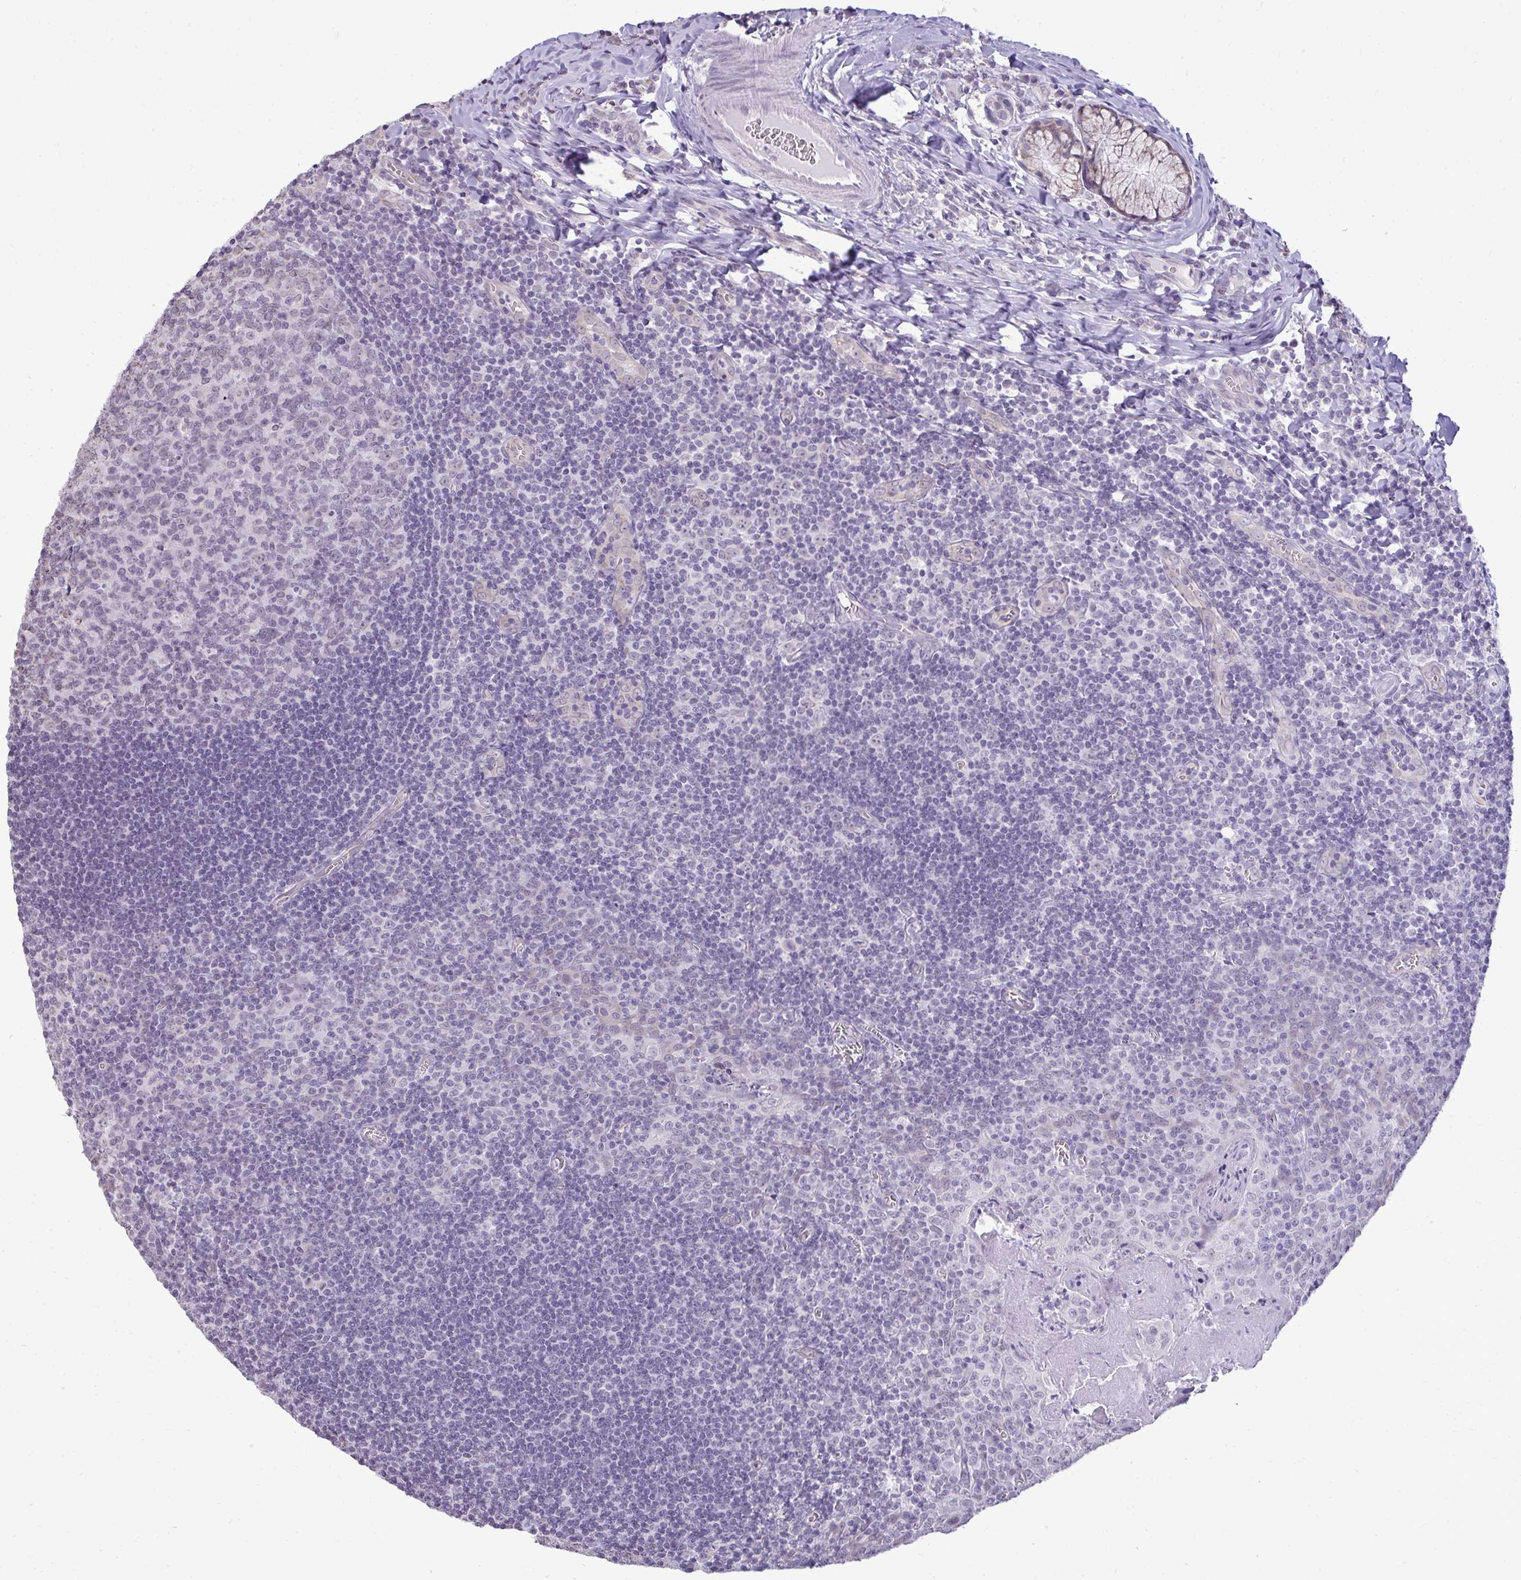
{"staining": {"intensity": "negative", "quantity": "none", "location": "none"}, "tissue": "tonsil", "cell_type": "Germinal center cells", "image_type": "normal", "snomed": [{"axis": "morphology", "description": "Normal tissue, NOS"}, {"axis": "morphology", "description": "Inflammation, NOS"}, {"axis": "topography", "description": "Tonsil"}], "caption": "Immunohistochemistry (IHC) image of unremarkable tonsil: tonsil stained with DAB reveals no significant protein expression in germinal center cells. Brightfield microscopy of immunohistochemistry (IHC) stained with DAB (3,3'-diaminobenzidine) (brown) and hematoxylin (blue), captured at high magnification.", "gene": "NPPA", "patient": {"sex": "female", "age": 31}}